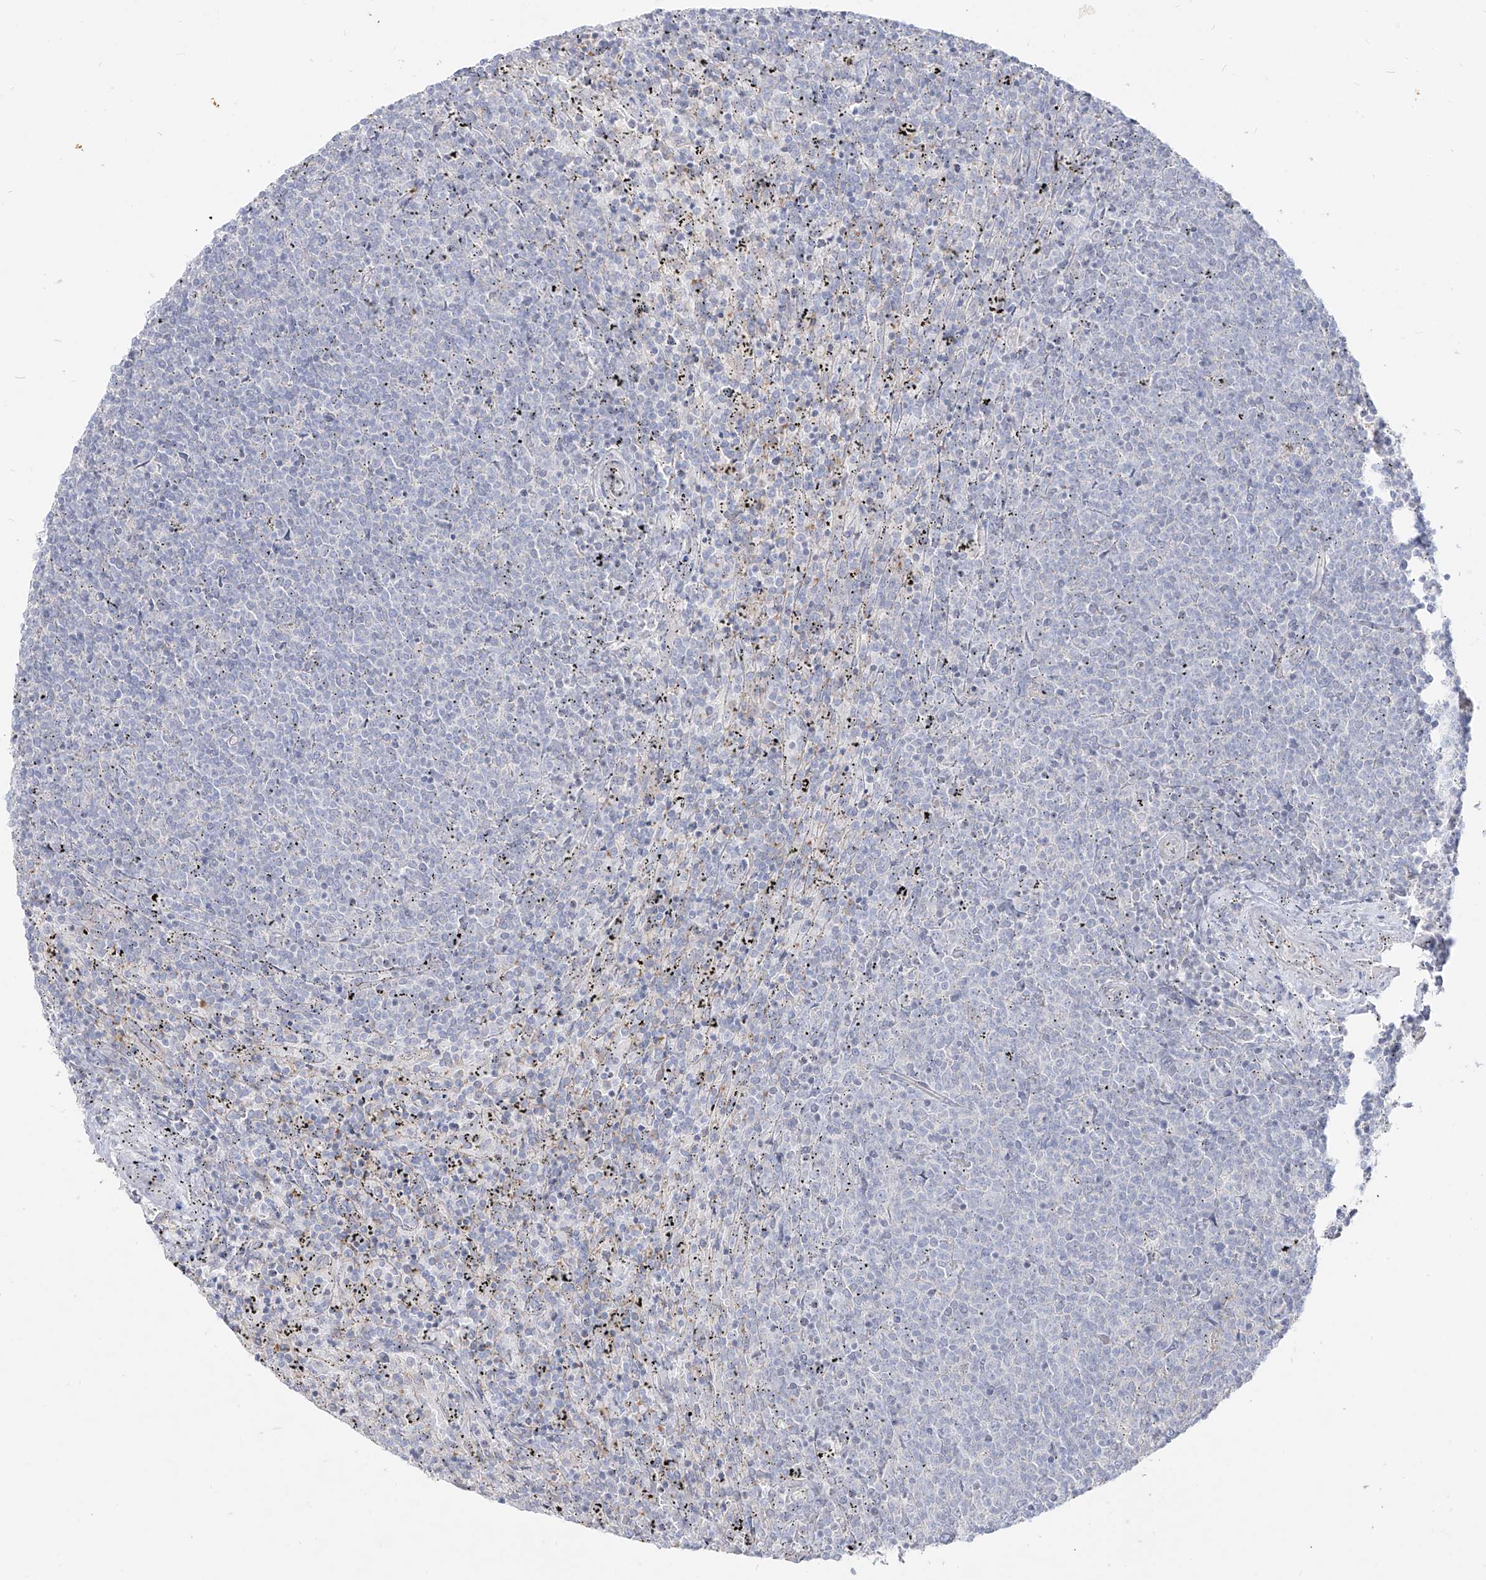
{"staining": {"intensity": "negative", "quantity": "none", "location": "none"}, "tissue": "lymphoma", "cell_type": "Tumor cells", "image_type": "cancer", "snomed": [{"axis": "morphology", "description": "Malignant lymphoma, non-Hodgkin's type, Low grade"}, {"axis": "topography", "description": "Spleen"}], "caption": "DAB (3,3'-diaminobenzidine) immunohistochemical staining of human lymphoma demonstrates no significant positivity in tumor cells.", "gene": "RBFOX3", "patient": {"sex": "female", "age": 50}}